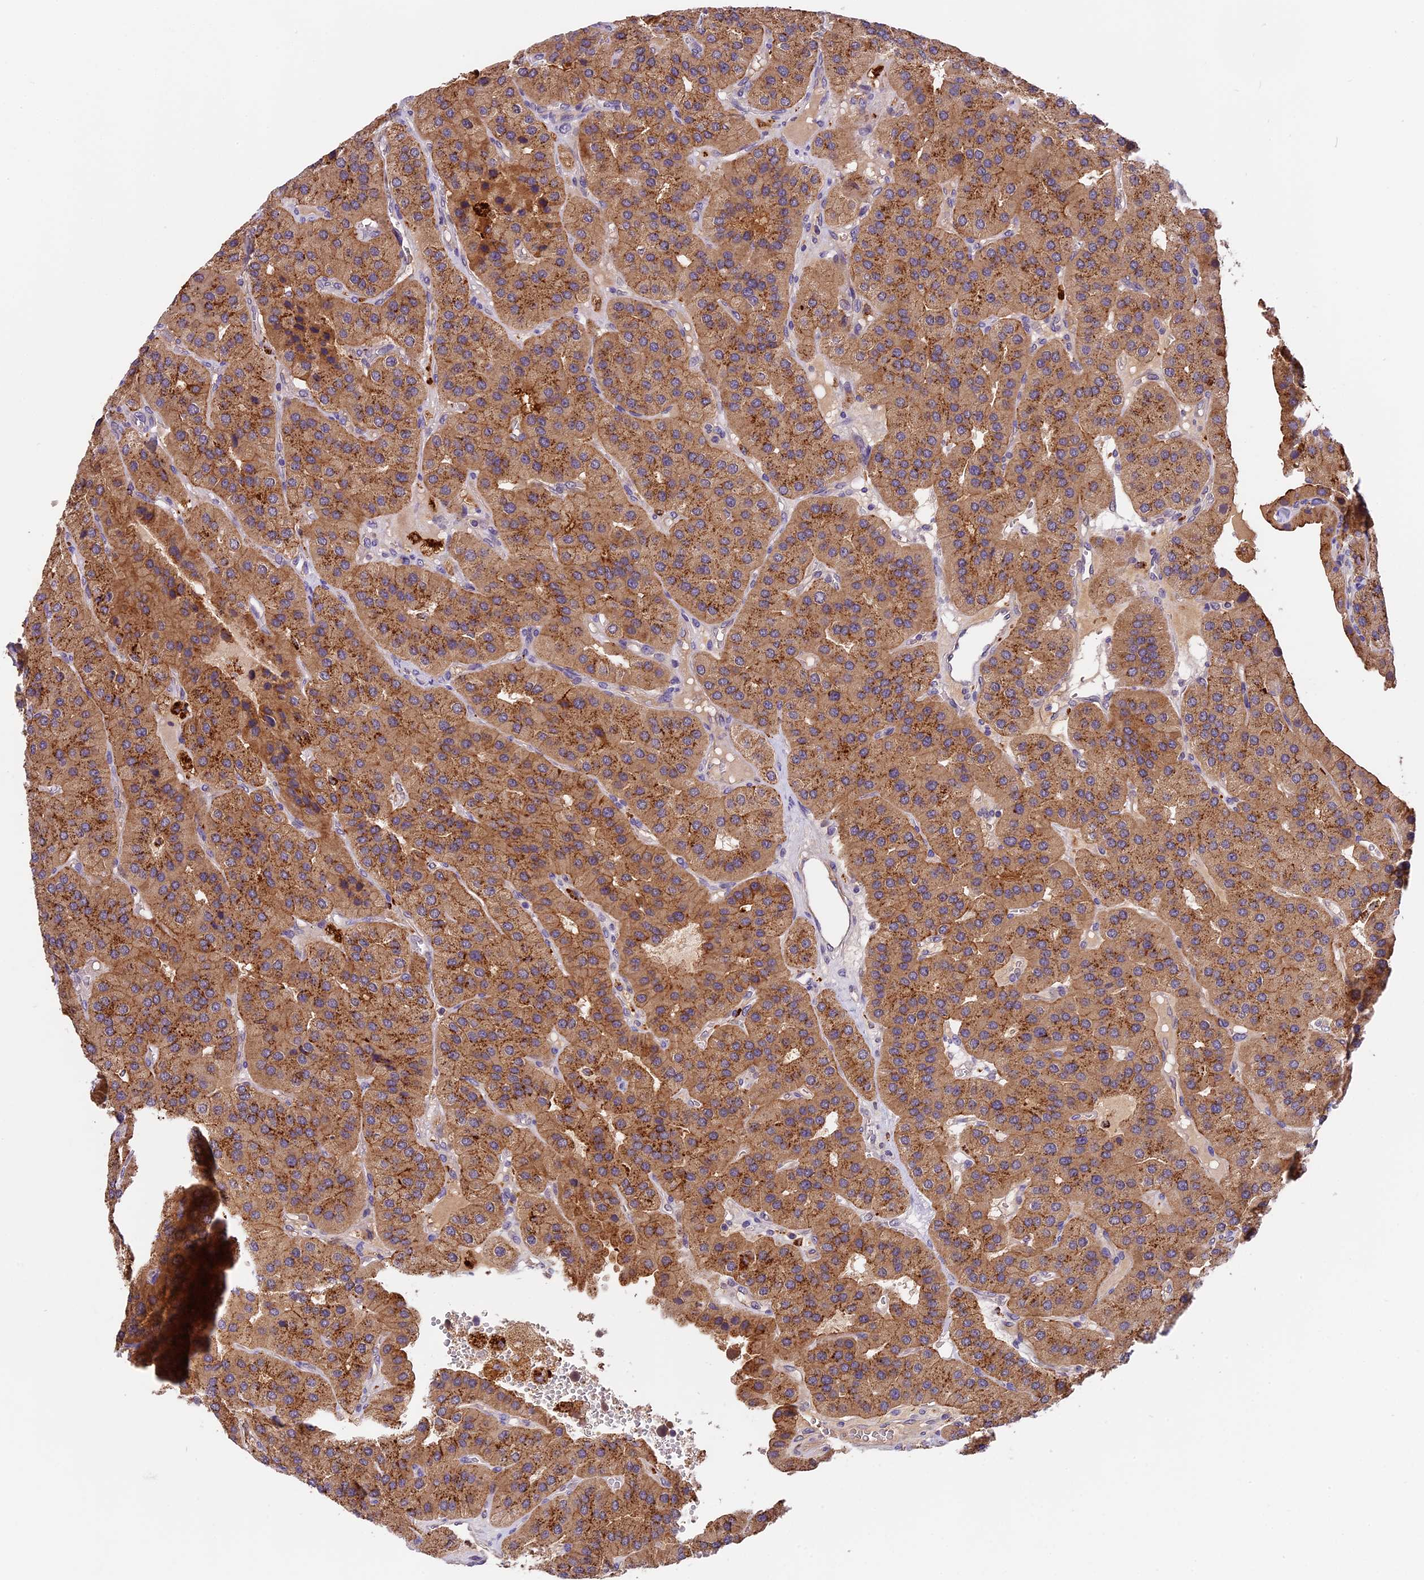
{"staining": {"intensity": "moderate", "quantity": ">75%", "location": "cytoplasmic/membranous"}, "tissue": "parathyroid gland", "cell_type": "Glandular cells", "image_type": "normal", "snomed": [{"axis": "morphology", "description": "Normal tissue, NOS"}, {"axis": "morphology", "description": "Adenoma, NOS"}, {"axis": "topography", "description": "Parathyroid gland"}], "caption": "High-magnification brightfield microscopy of normal parathyroid gland stained with DAB (3,3'-diaminobenzidine) (brown) and counterstained with hematoxylin (blue). glandular cells exhibit moderate cytoplasmic/membranous expression is present in about>75% of cells. (DAB (3,3'-diaminobenzidine) IHC, brown staining for protein, blue staining for nuclei).", "gene": "COPE", "patient": {"sex": "female", "age": 86}}